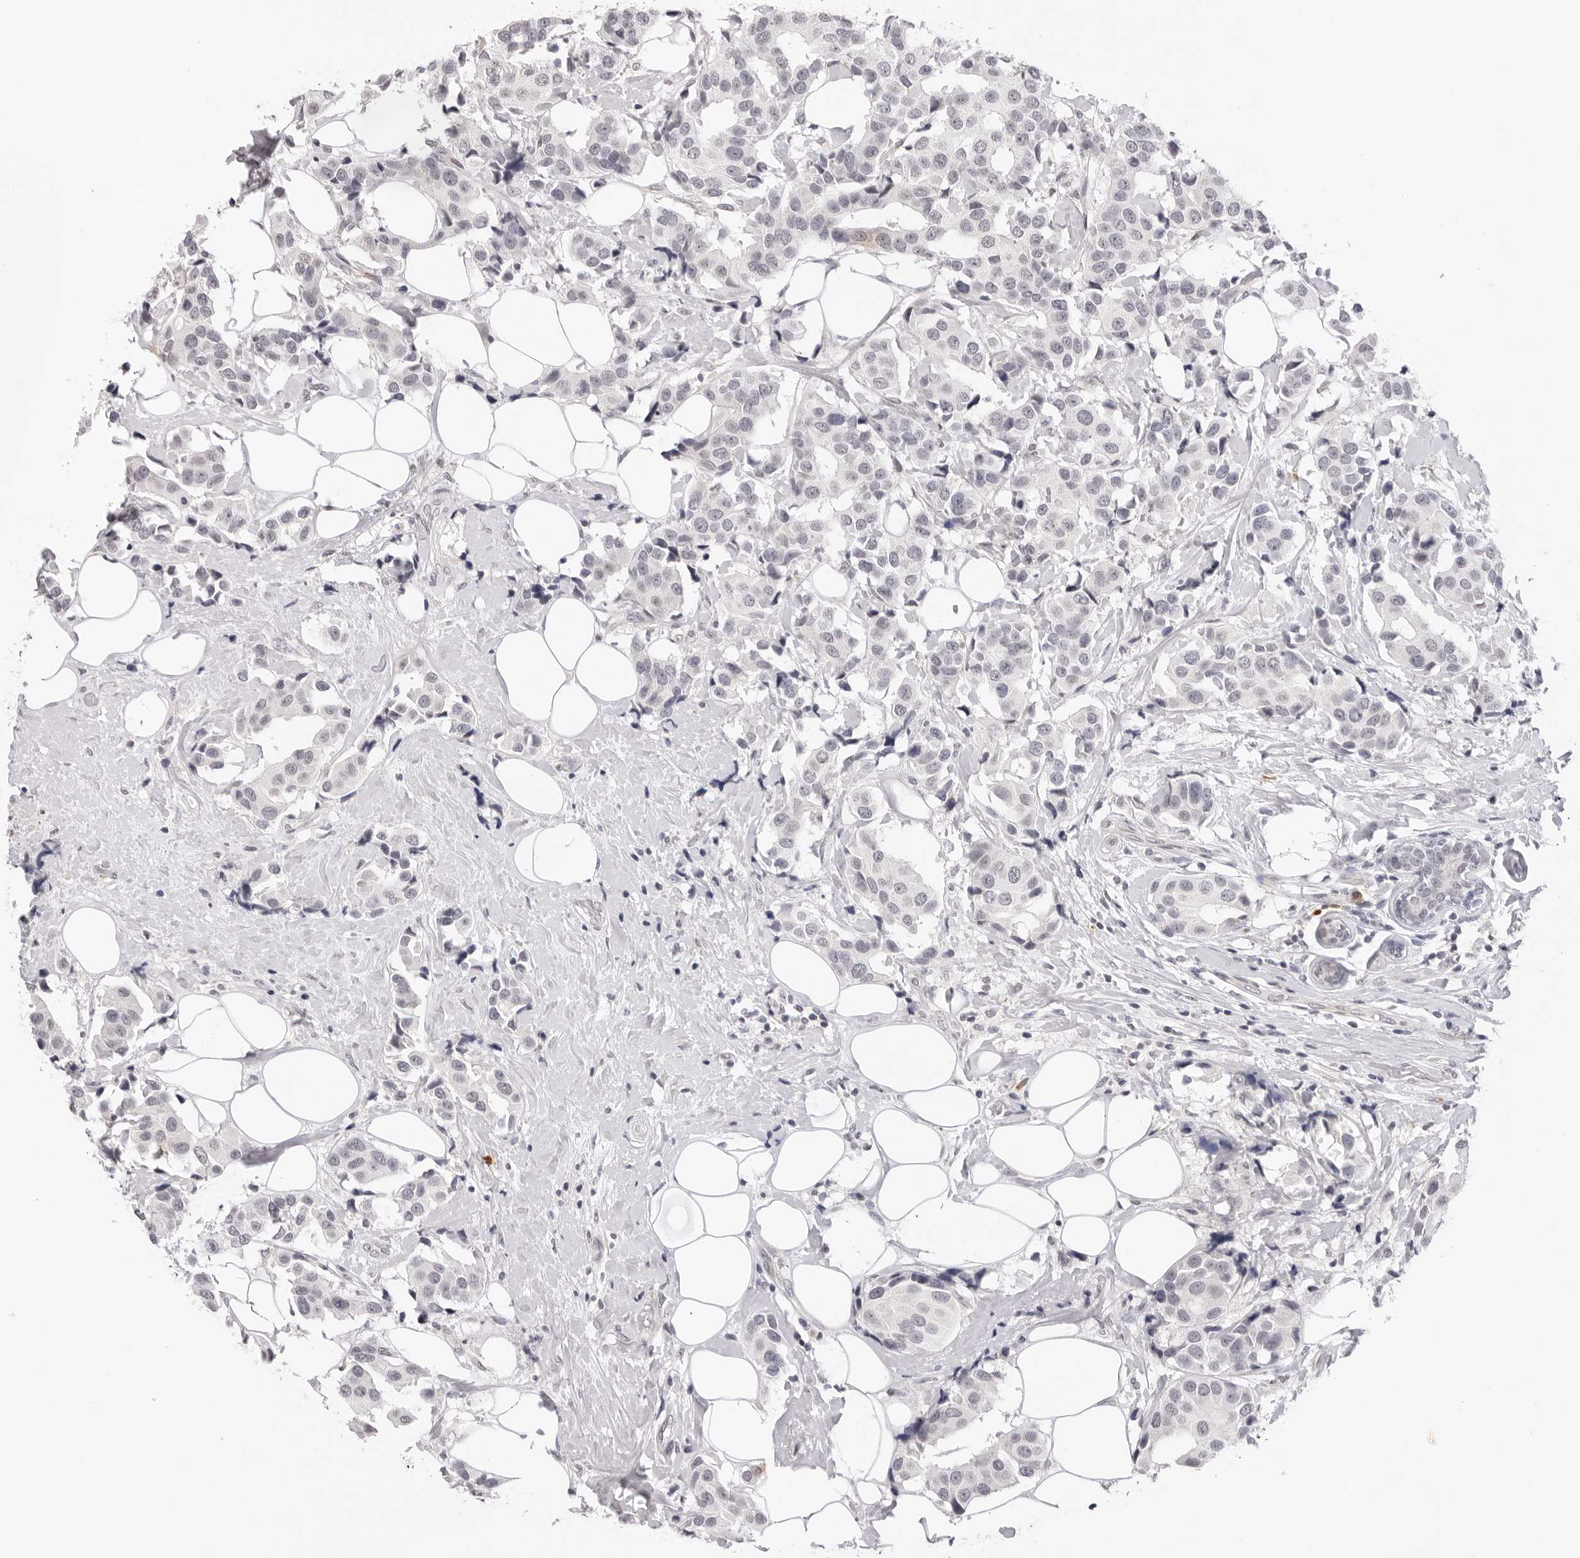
{"staining": {"intensity": "negative", "quantity": "none", "location": "none"}, "tissue": "breast cancer", "cell_type": "Tumor cells", "image_type": "cancer", "snomed": [{"axis": "morphology", "description": "Normal tissue, NOS"}, {"axis": "morphology", "description": "Duct carcinoma"}, {"axis": "topography", "description": "Breast"}], "caption": "Invasive ductal carcinoma (breast) was stained to show a protein in brown. There is no significant staining in tumor cells. The staining was performed using DAB (3,3'-diaminobenzidine) to visualize the protein expression in brown, while the nuclei were stained in blue with hematoxylin (Magnification: 20x).", "gene": "IL17RA", "patient": {"sex": "female", "age": 39}}